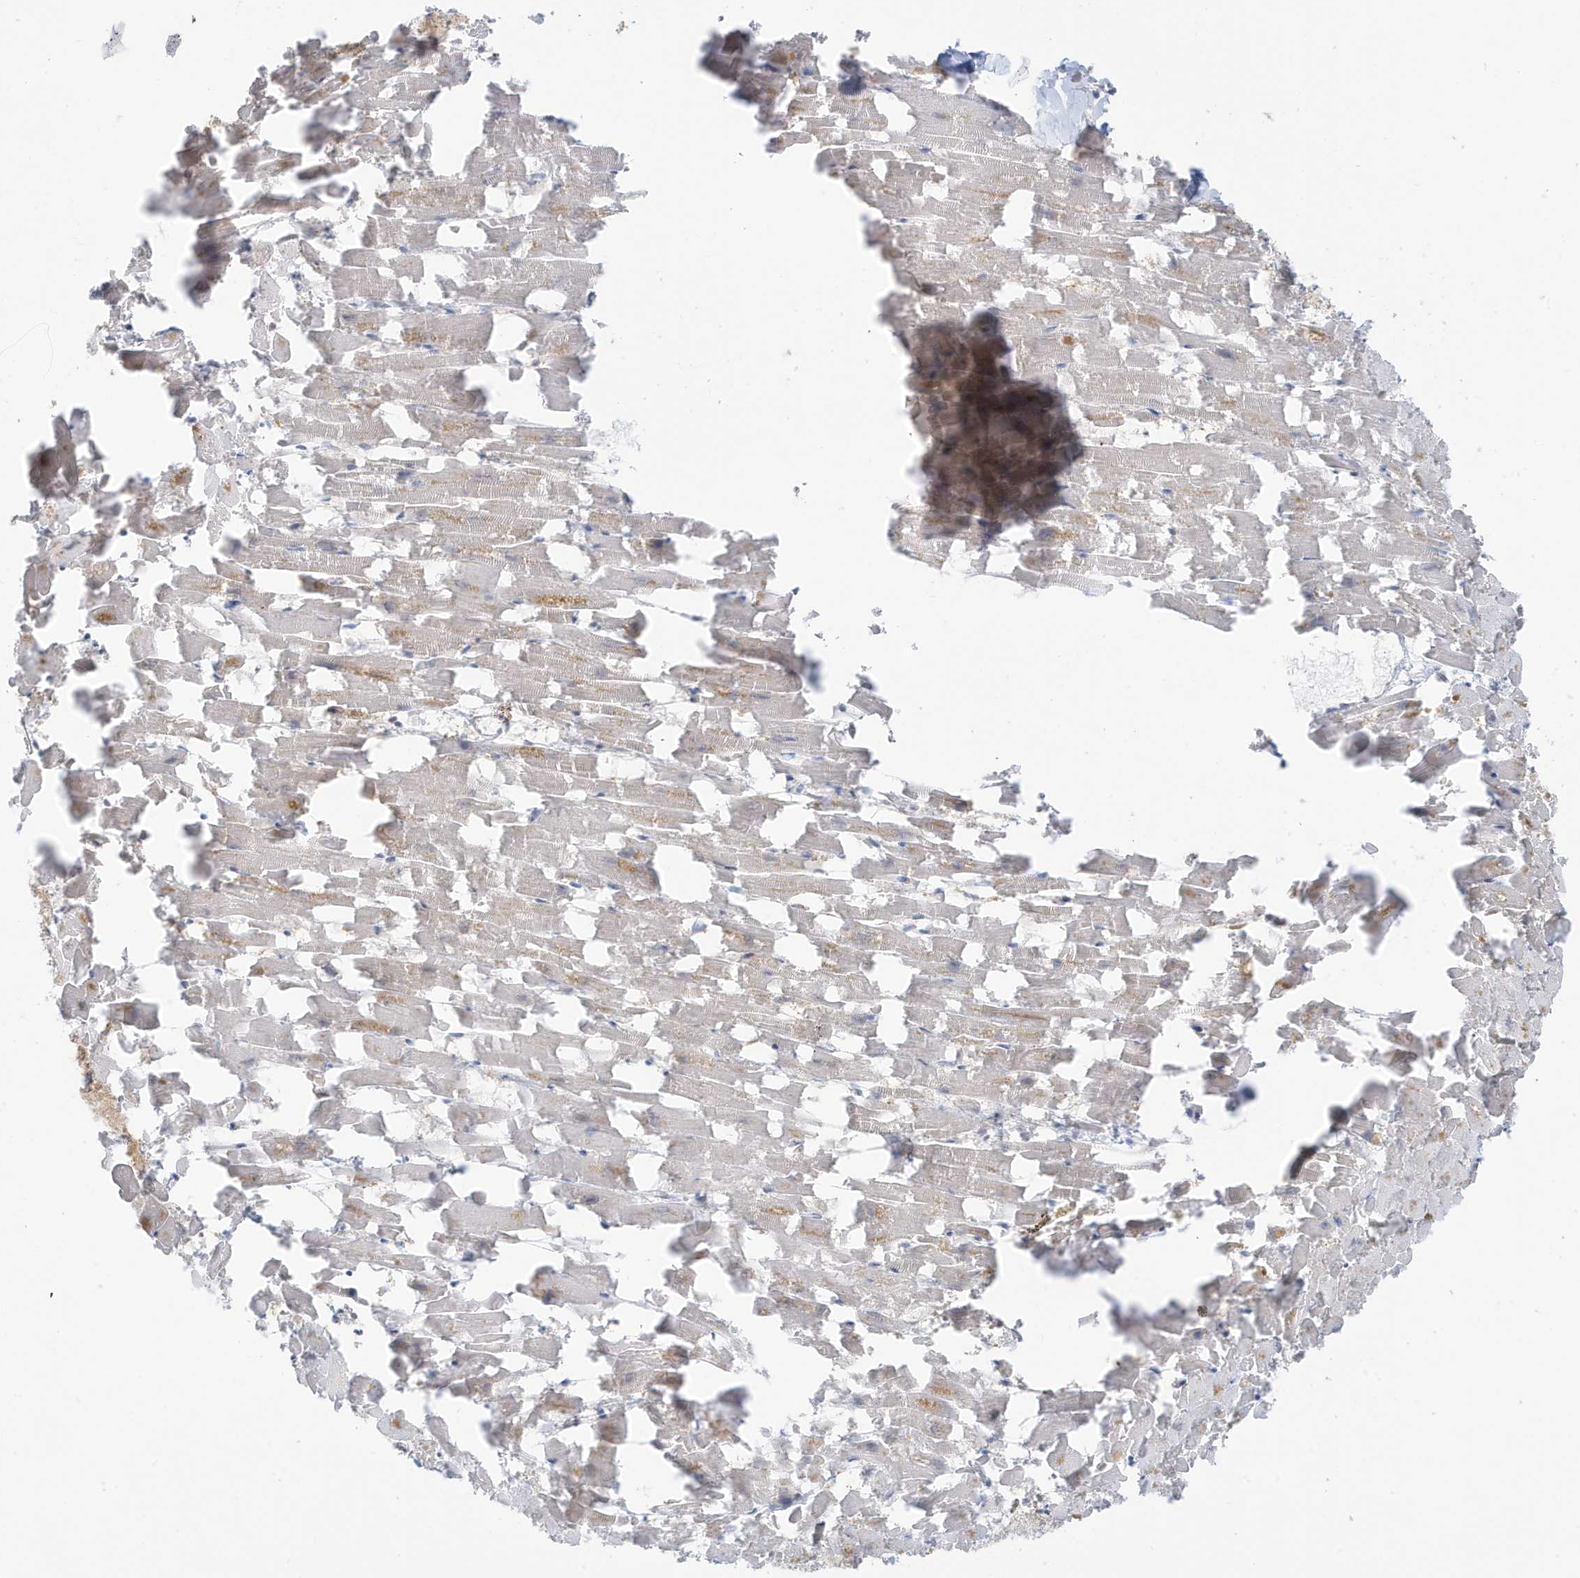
{"staining": {"intensity": "negative", "quantity": "none", "location": "none"}, "tissue": "heart muscle", "cell_type": "Cardiomyocytes", "image_type": "normal", "snomed": [{"axis": "morphology", "description": "Normal tissue, NOS"}, {"axis": "topography", "description": "Heart"}], "caption": "Immunohistochemistry of unremarkable human heart muscle displays no expression in cardiomyocytes.", "gene": "OGA", "patient": {"sex": "female", "age": 64}}